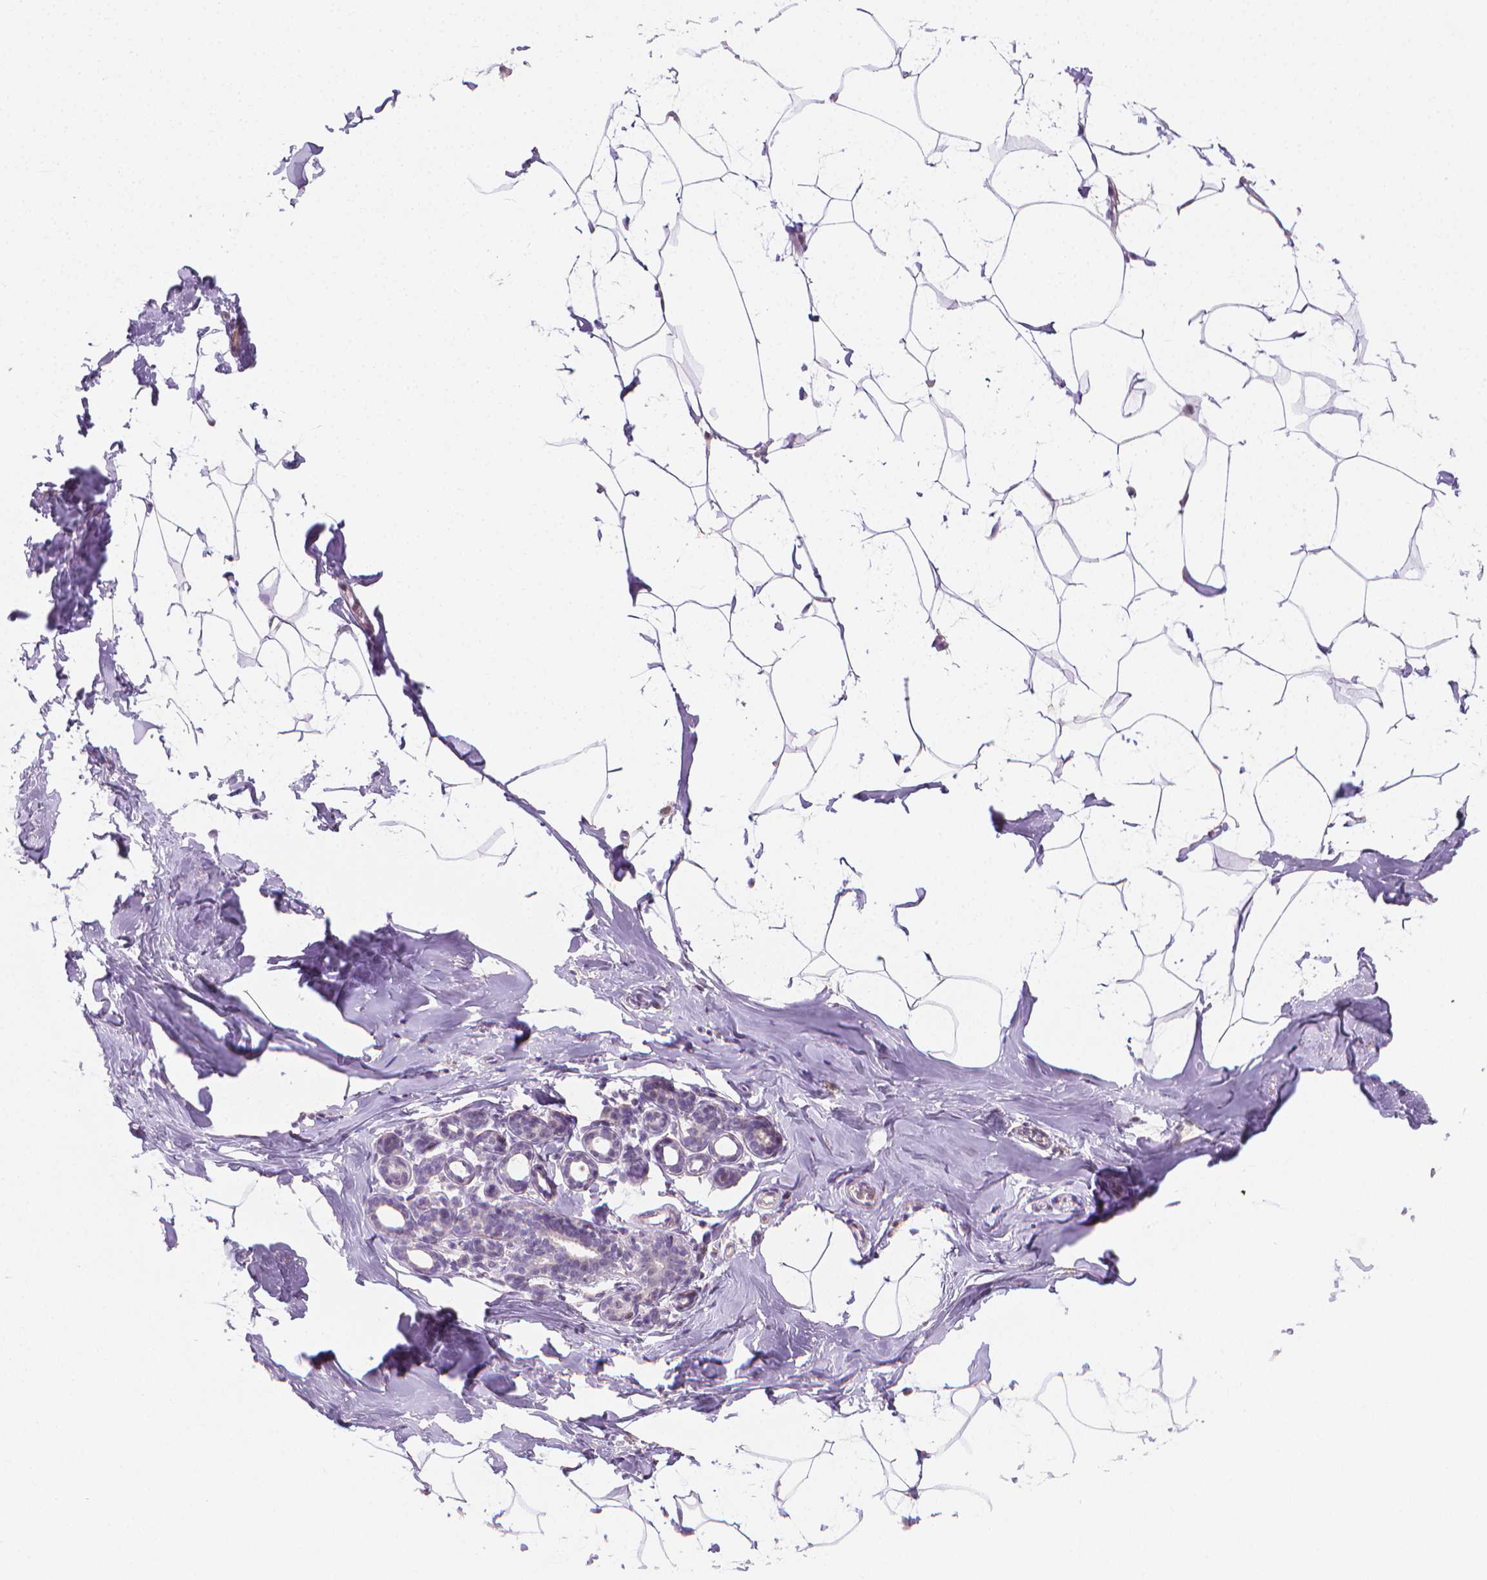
{"staining": {"intensity": "negative", "quantity": "none", "location": "none"}, "tissue": "breast", "cell_type": "Adipocytes", "image_type": "normal", "snomed": [{"axis": "morphology", "description": "Normal tissue, NOS"}, {"axis": "topography", "description": "Breast"}], "caption": "A photomicrograph of breast stained for a protein shows no brown staining in adipocytes. The staining was performed using DAB to visualize the protein expression in brown, while the nuclei were stained in blue with hematoxylin (Magnification: 20x).", "gene": "NCAN", "patient": {"sex": "female", "age": 32}}